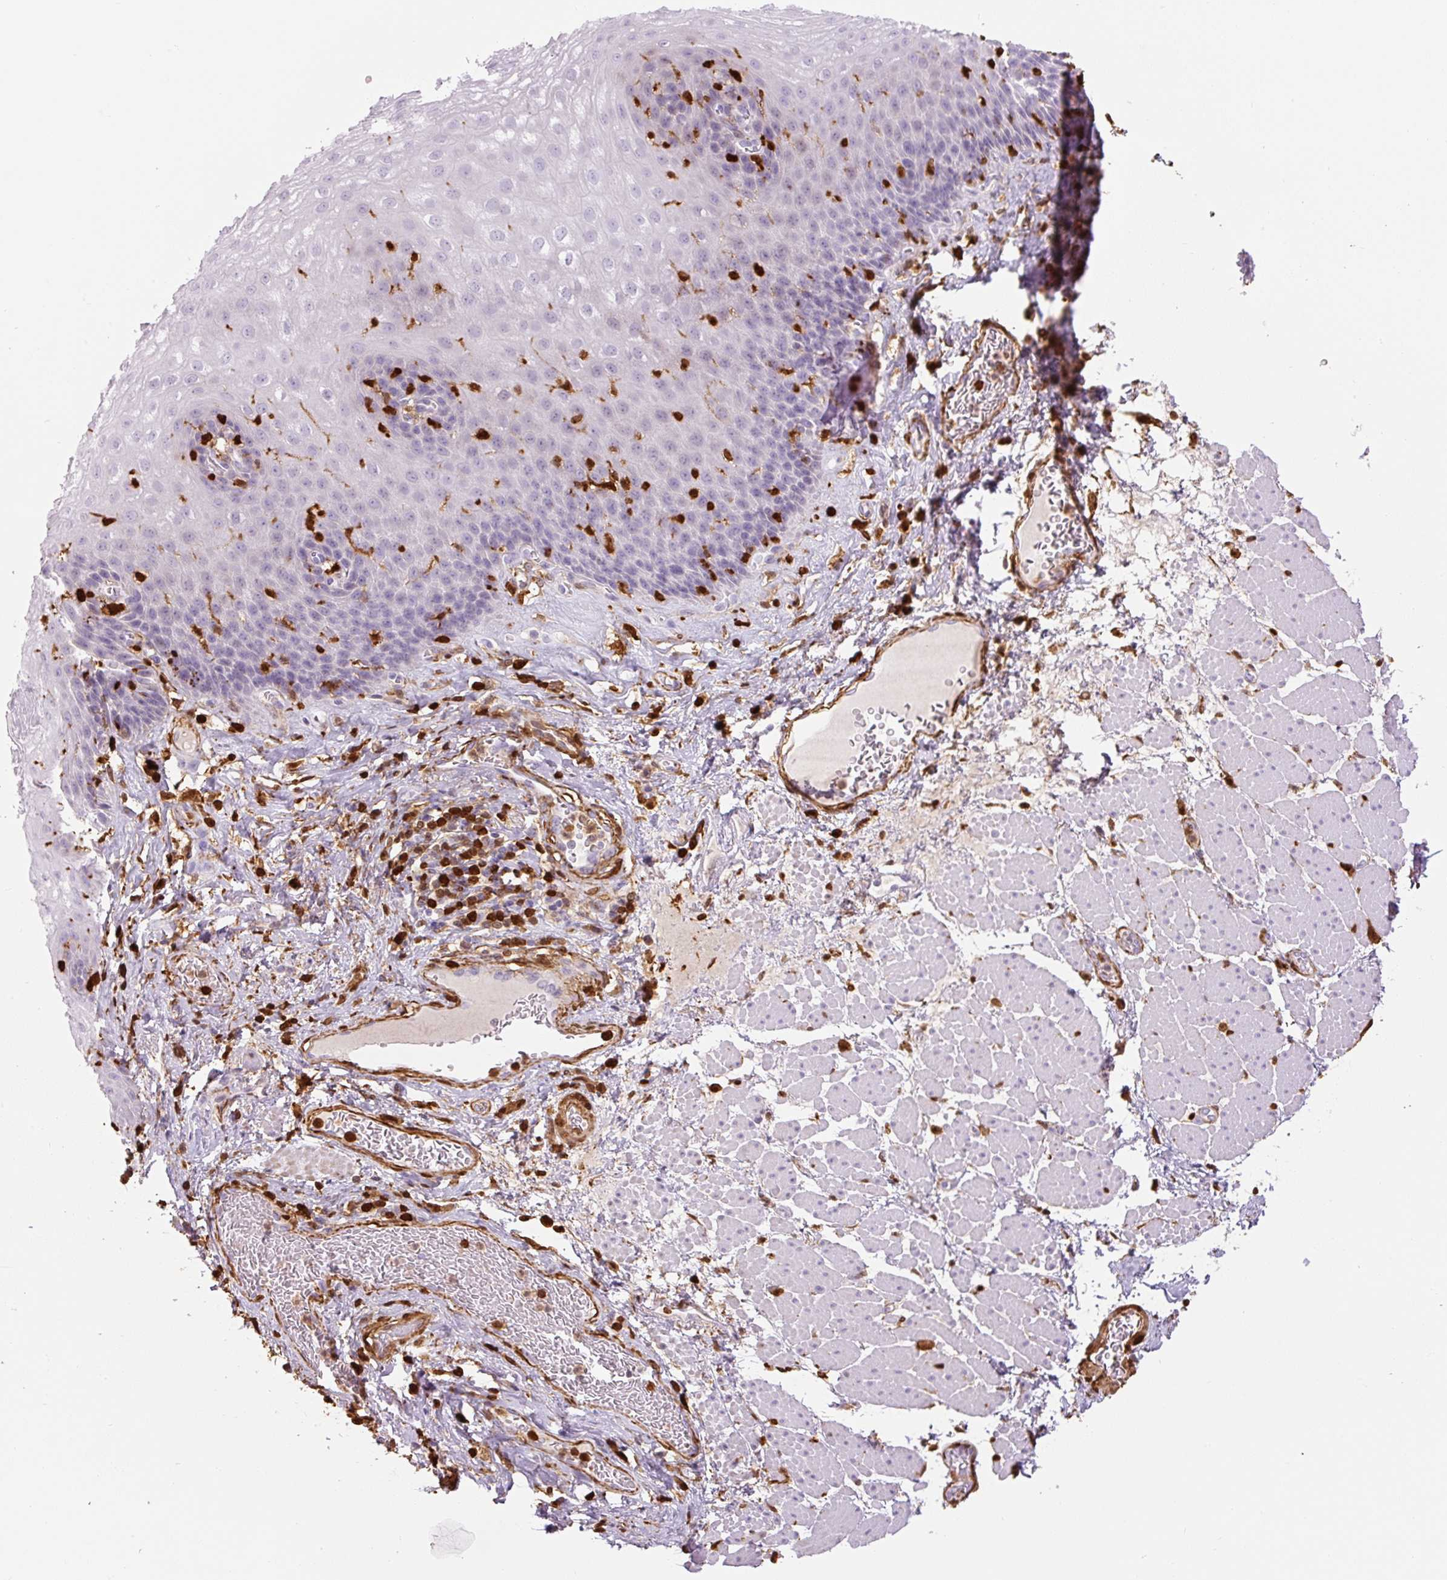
{"staining": {"intensity": "negative", "quantity": "none", "location": "none"}, "tissue": "esophagus", "cell_type": "Squamous epithelial cells", "image_type": "normal", "snomed": [{"axis": "morphology", "description": "Normal tissue, NOS"}, {"axis": "topography", "description": "Esophagus"}], "caption": "An immunohistochemistry (IHC) histopathology image of benign esophagus is shown. There is no staining in squamous epithelial cells of esophagus. The staining is performed using DAB brown chromogen with nuclei counter-stained in using hematoxylin.", "gene": "S100A4", "patient": {"sex": "female", "age": 66}}